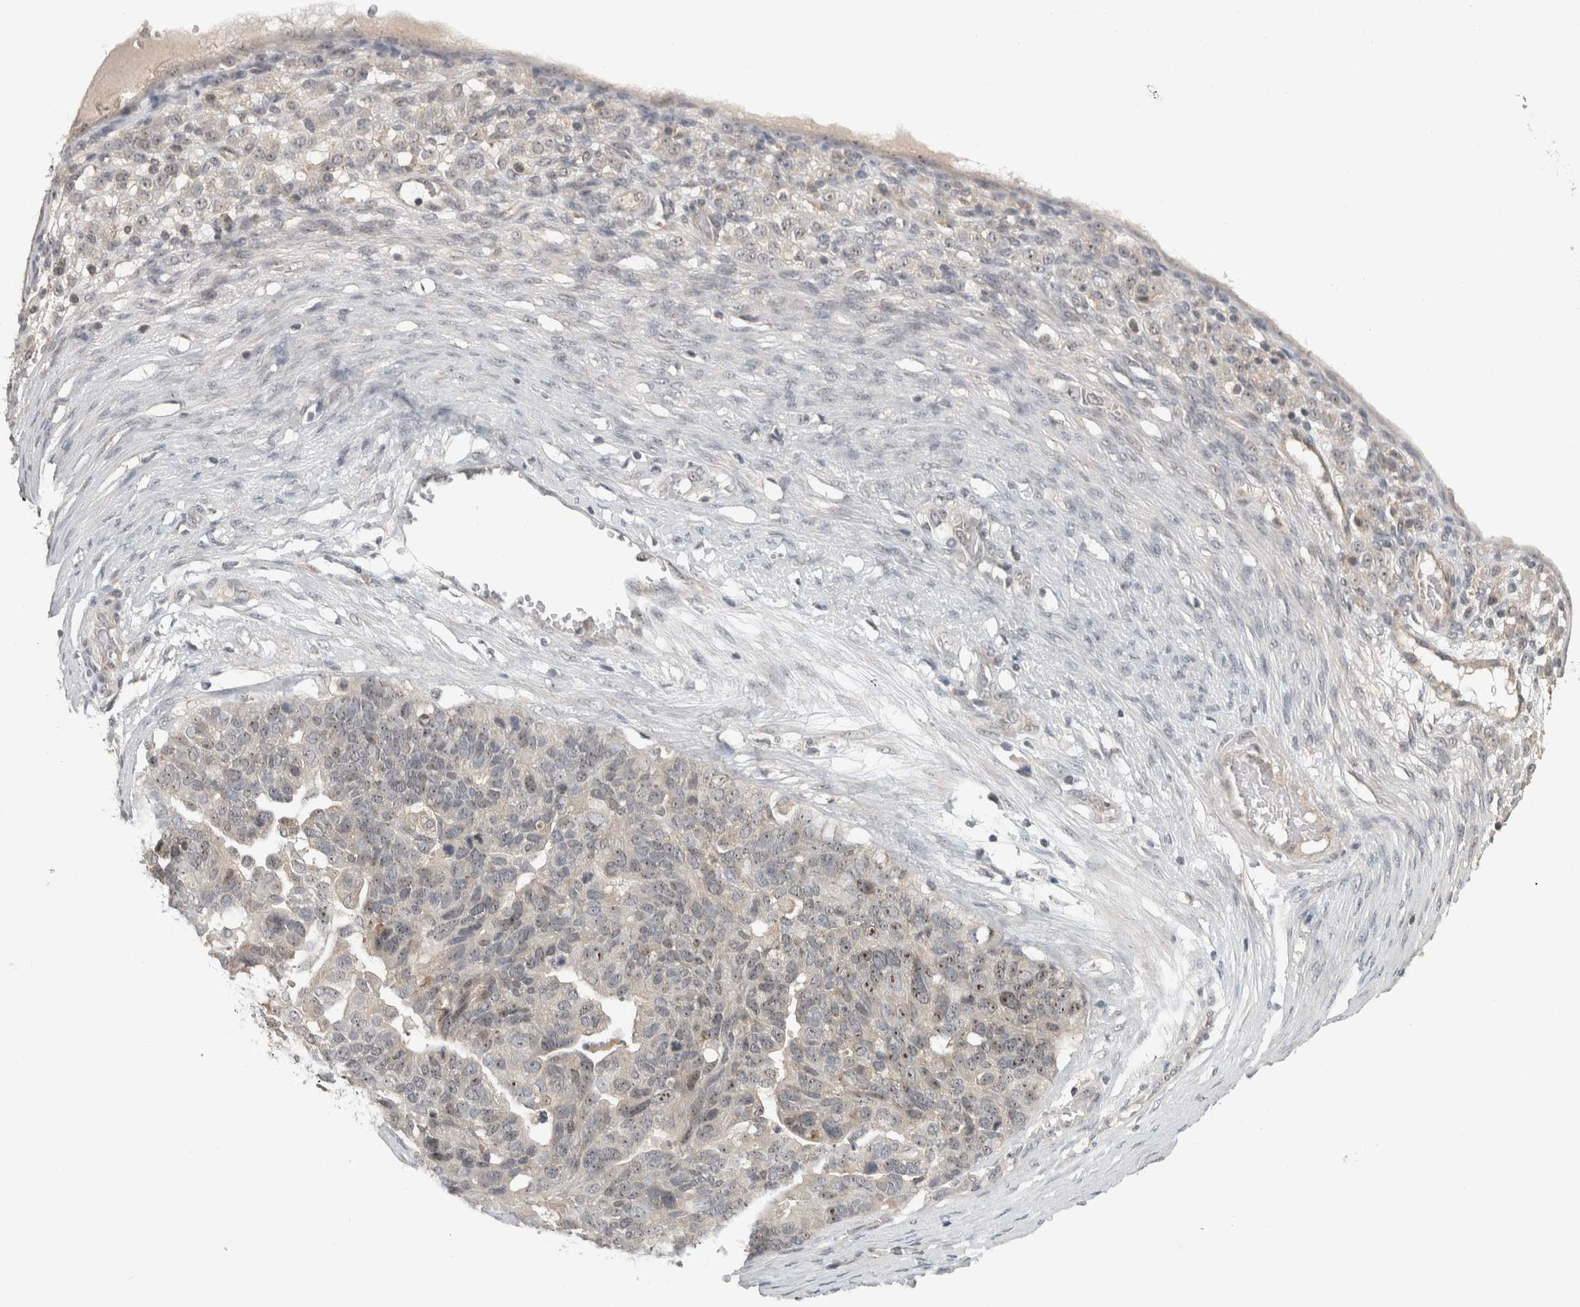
{"staining": {"intensity": "moderate", "quantity": "<25%", "location": "nuclear"}, "tissue": "ovarian cancer", "cell_type": "Tumor cells", "image_type": "cancer", "snomed": [{"axis": "morphology", "description": "Cystadenocarcinoma, serous, NOS"}, {"axis": "topography", "description": "Ovary"}], "caption": "About <25% of tumor cells in human ovarian serous cystadenocarcinoma show moderate nuclear protein staining as visualized by brown immunohistochemical staining.", "gene": "RBM28", "patient": {"sex": "female", "age": 44}}